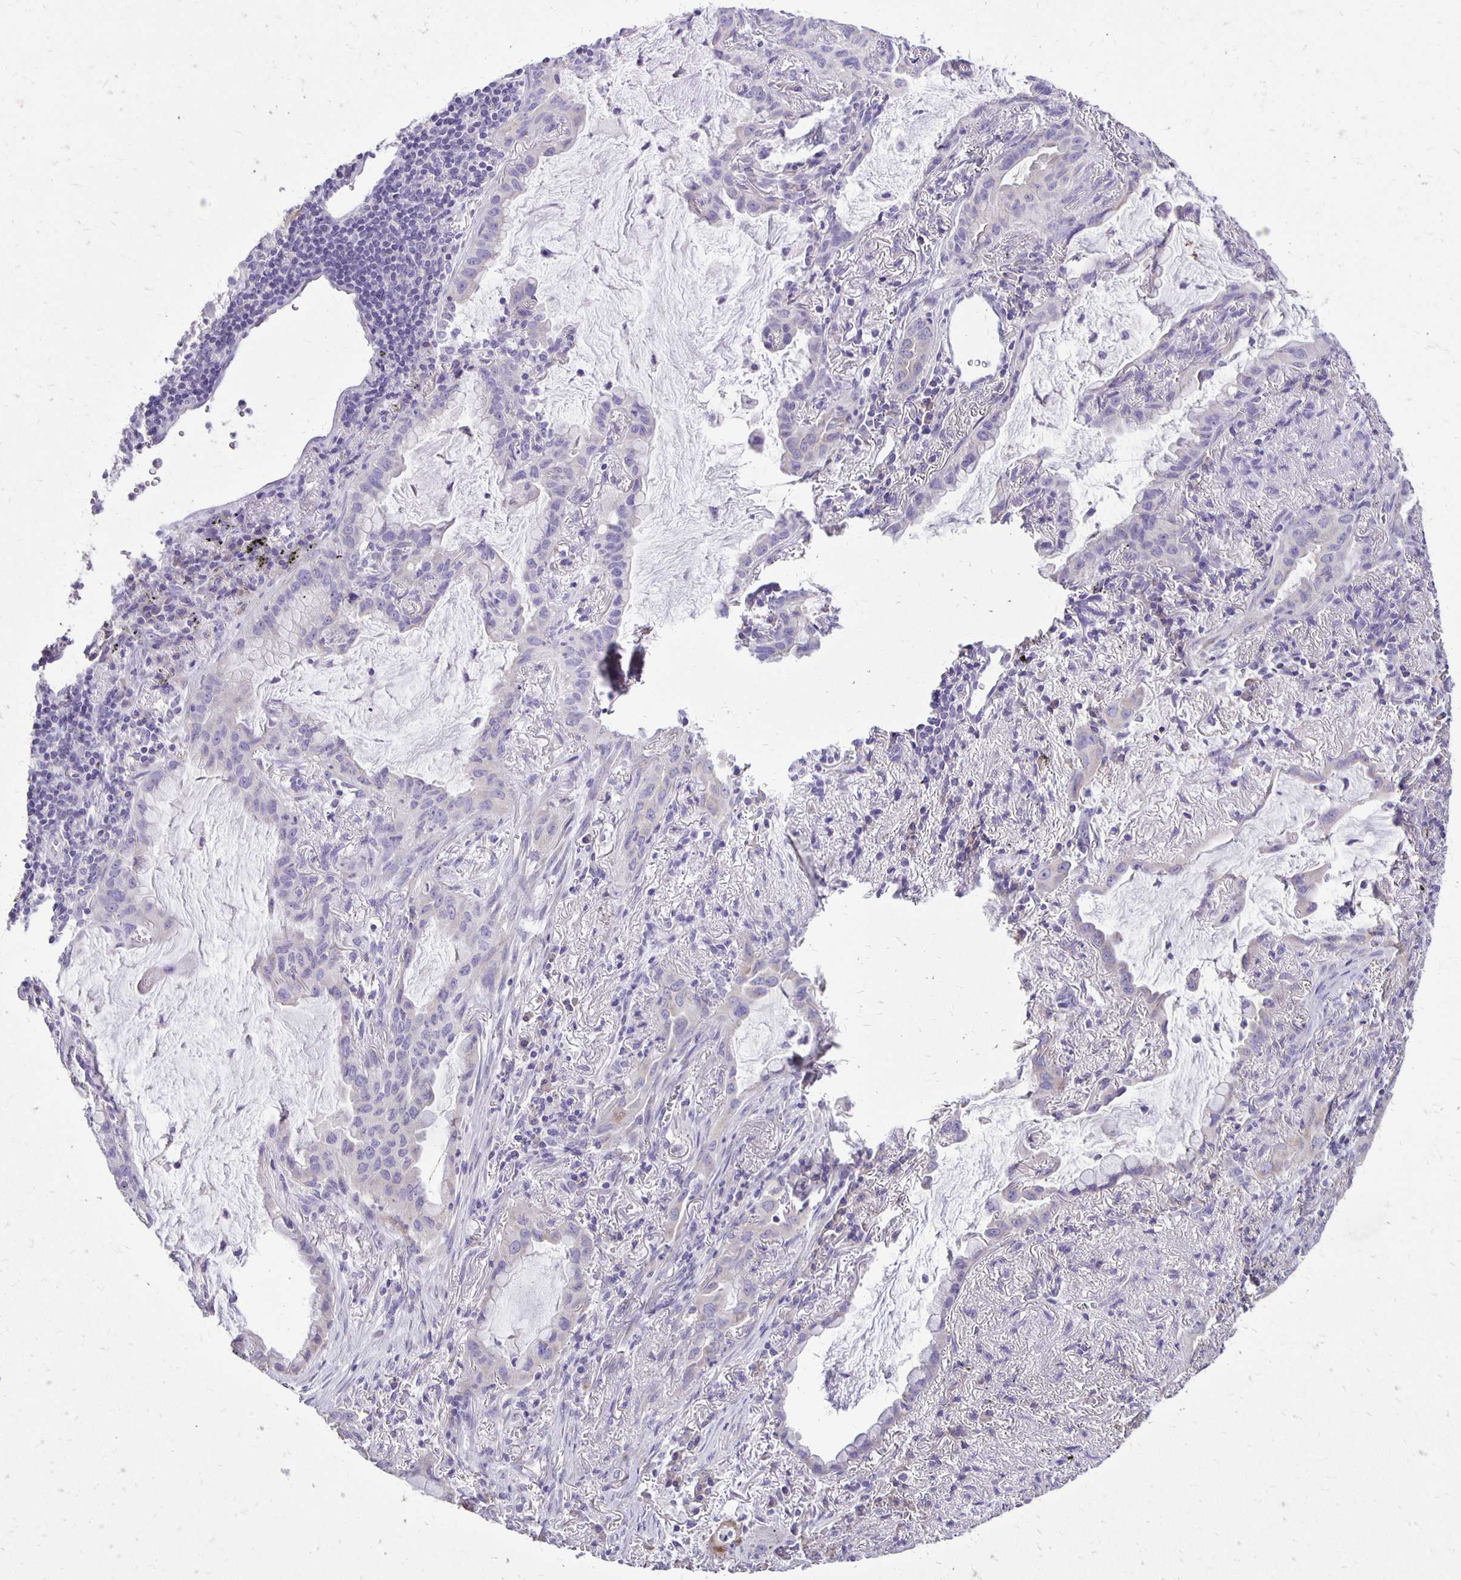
{"staining": {"intensity": "weak", "quantity": "<25%", "location": "cytoplasmic/membranous"}, "tissue": "lung cancer", "cell_type": "Tumor cells", "image_type": "cancer", "snomed": [{"axis": "morphology", "description": "Adenocarcinoma, NOS"}, {"axis": "topography", "description": "Lung"}], "caption": "Tumor cells are negative for brown protein staining in lung cancer (adenocarcinoma).", "gene": "ANKRD45", "patient": {"sex": "male", "age": 65}}